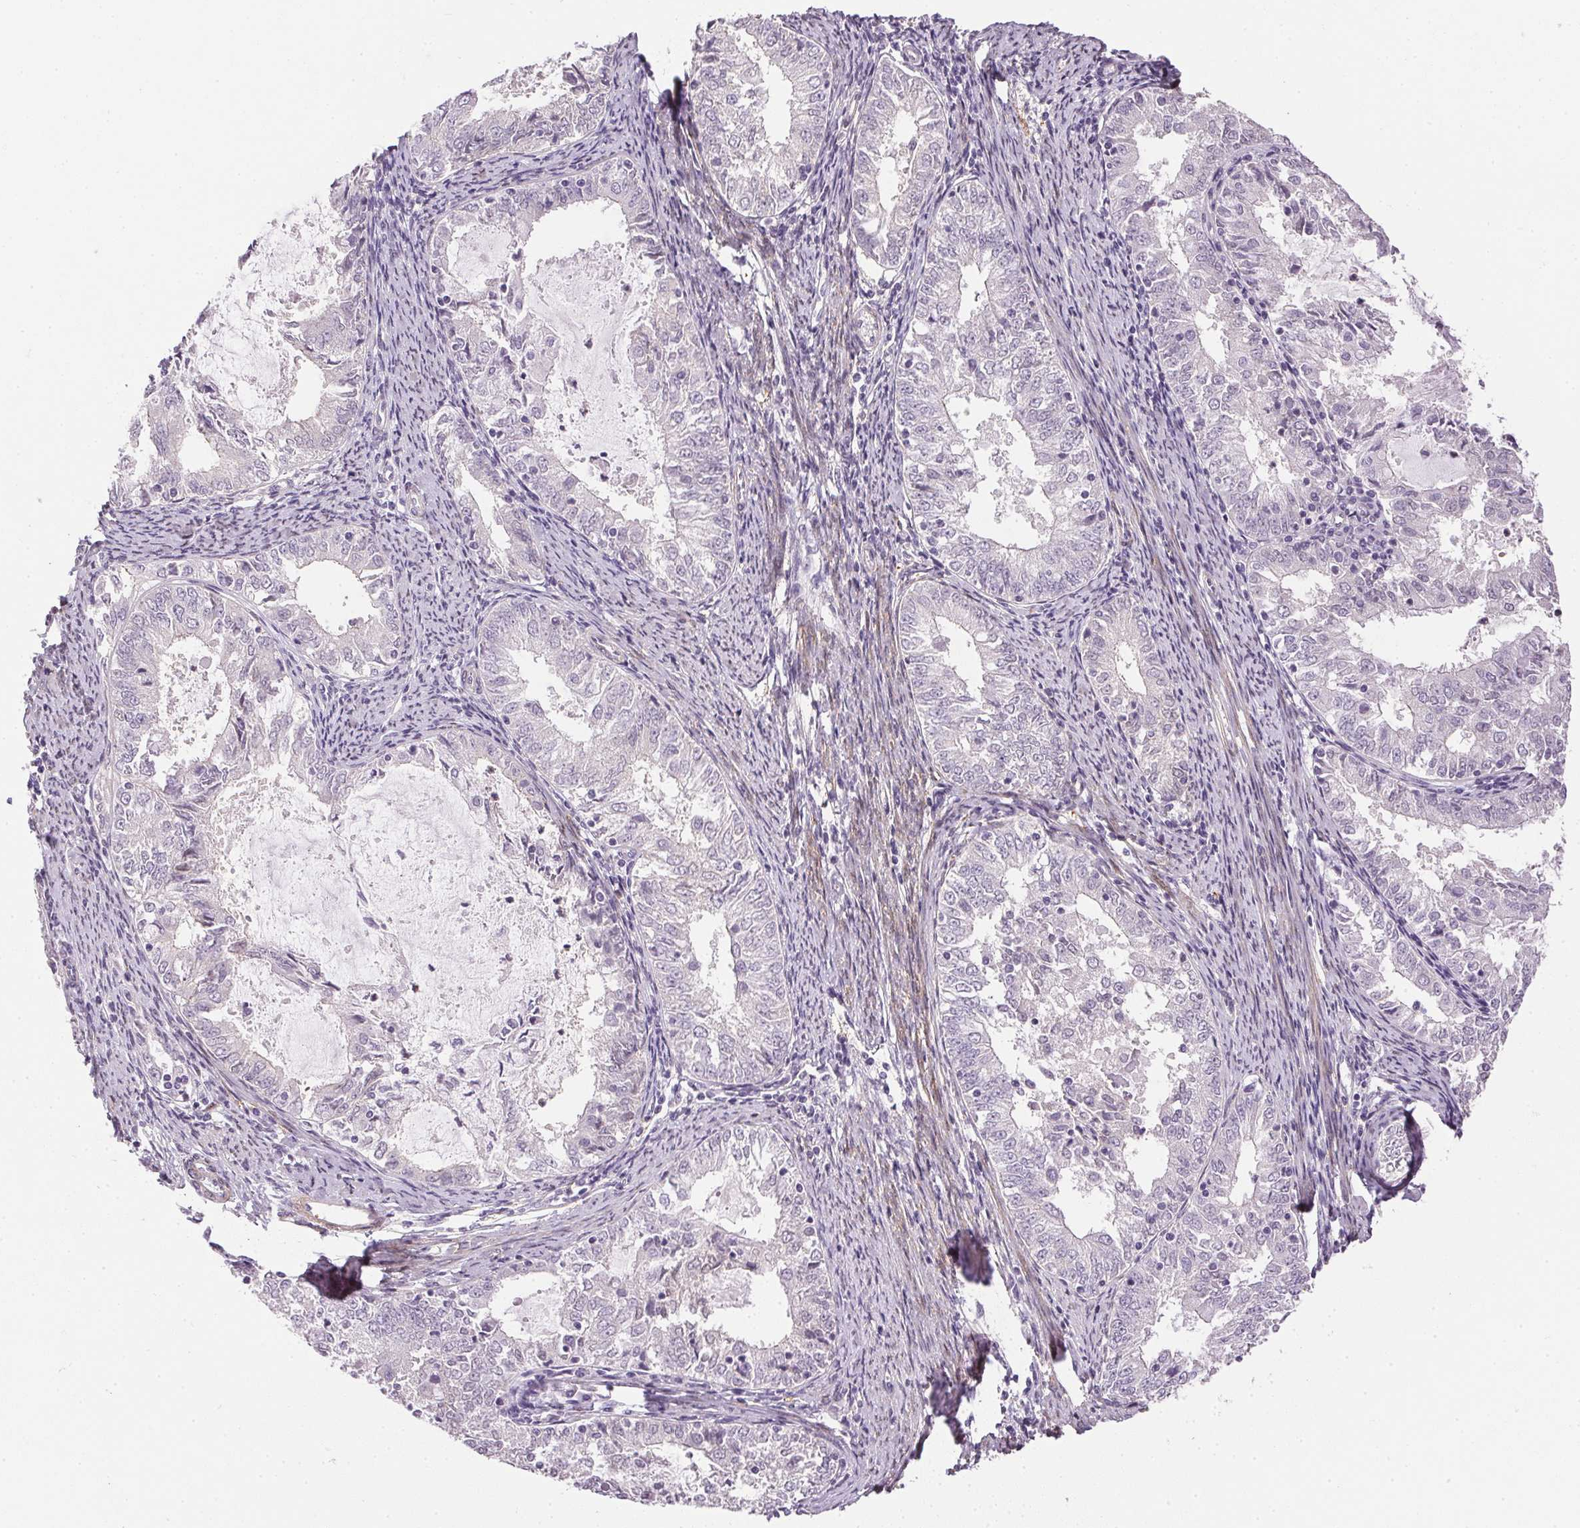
{"staining": {"intensity": "negative", "quantity": "none", "location": "none"}, "tissue": "endometrial cancer", "cell_type": "Tumor cells", "image_type": "cancer", "snomed": [{"axis": "morphology", "description": "Adenocarcinoma, NOS"}, {"axis": "topography", "description": "Endometrium"}], "caption": "Tumor cells show no significant positivity in endometrial adenocarcinoma. (Stains: DAB (3,3'-diaminobenzidine) IHC with hematoxylin counter stain, Microscopy: brightfield microscopy at high magnification).", "gene": "PRL", "patient": {"sex": "female", "age": 57}}